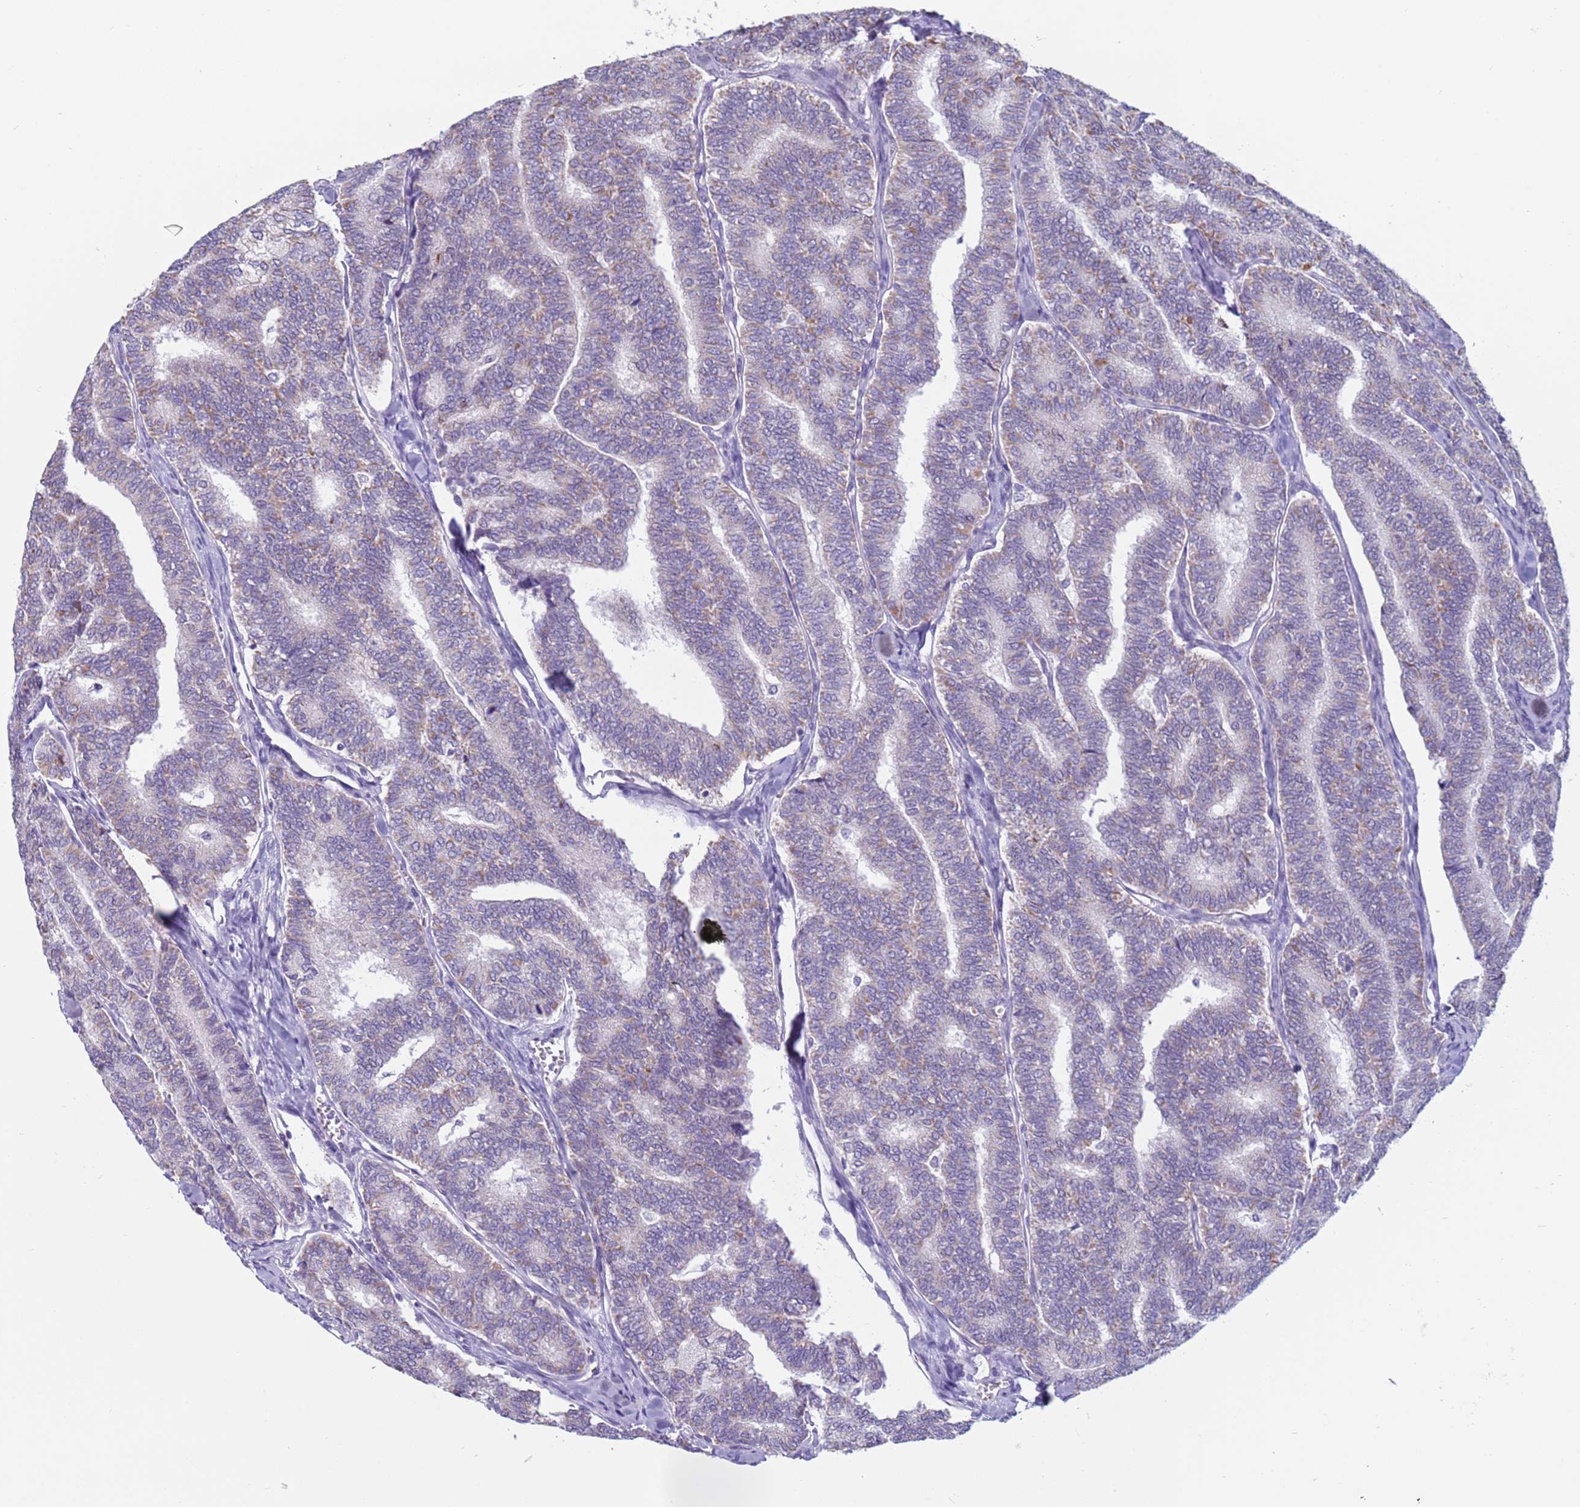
{"staining": {"intensity": "weak", "quantity": "25%-75%", "location": "cytoplasmic/membranous"}, "tissue": "thyroid cancer", "cell_type": "Tumor cells", "image_type": "cancer", "snomed": [{"axis": "morphology", "description": "Papillary adenocarcinoma, NOS"}, {"axis": "topography", "description": "Thyroid gland"}], "caption": "Immunohistochemical staining of human thyroid cancer (papillary adenocarcinoma) demonstrates low levels of weak cytoplasmic/membranous expression in approximately 25%-75% of tumor cells.", "gene": "CDK2AP2", "patient": {"sex": "female", "age": 35}}